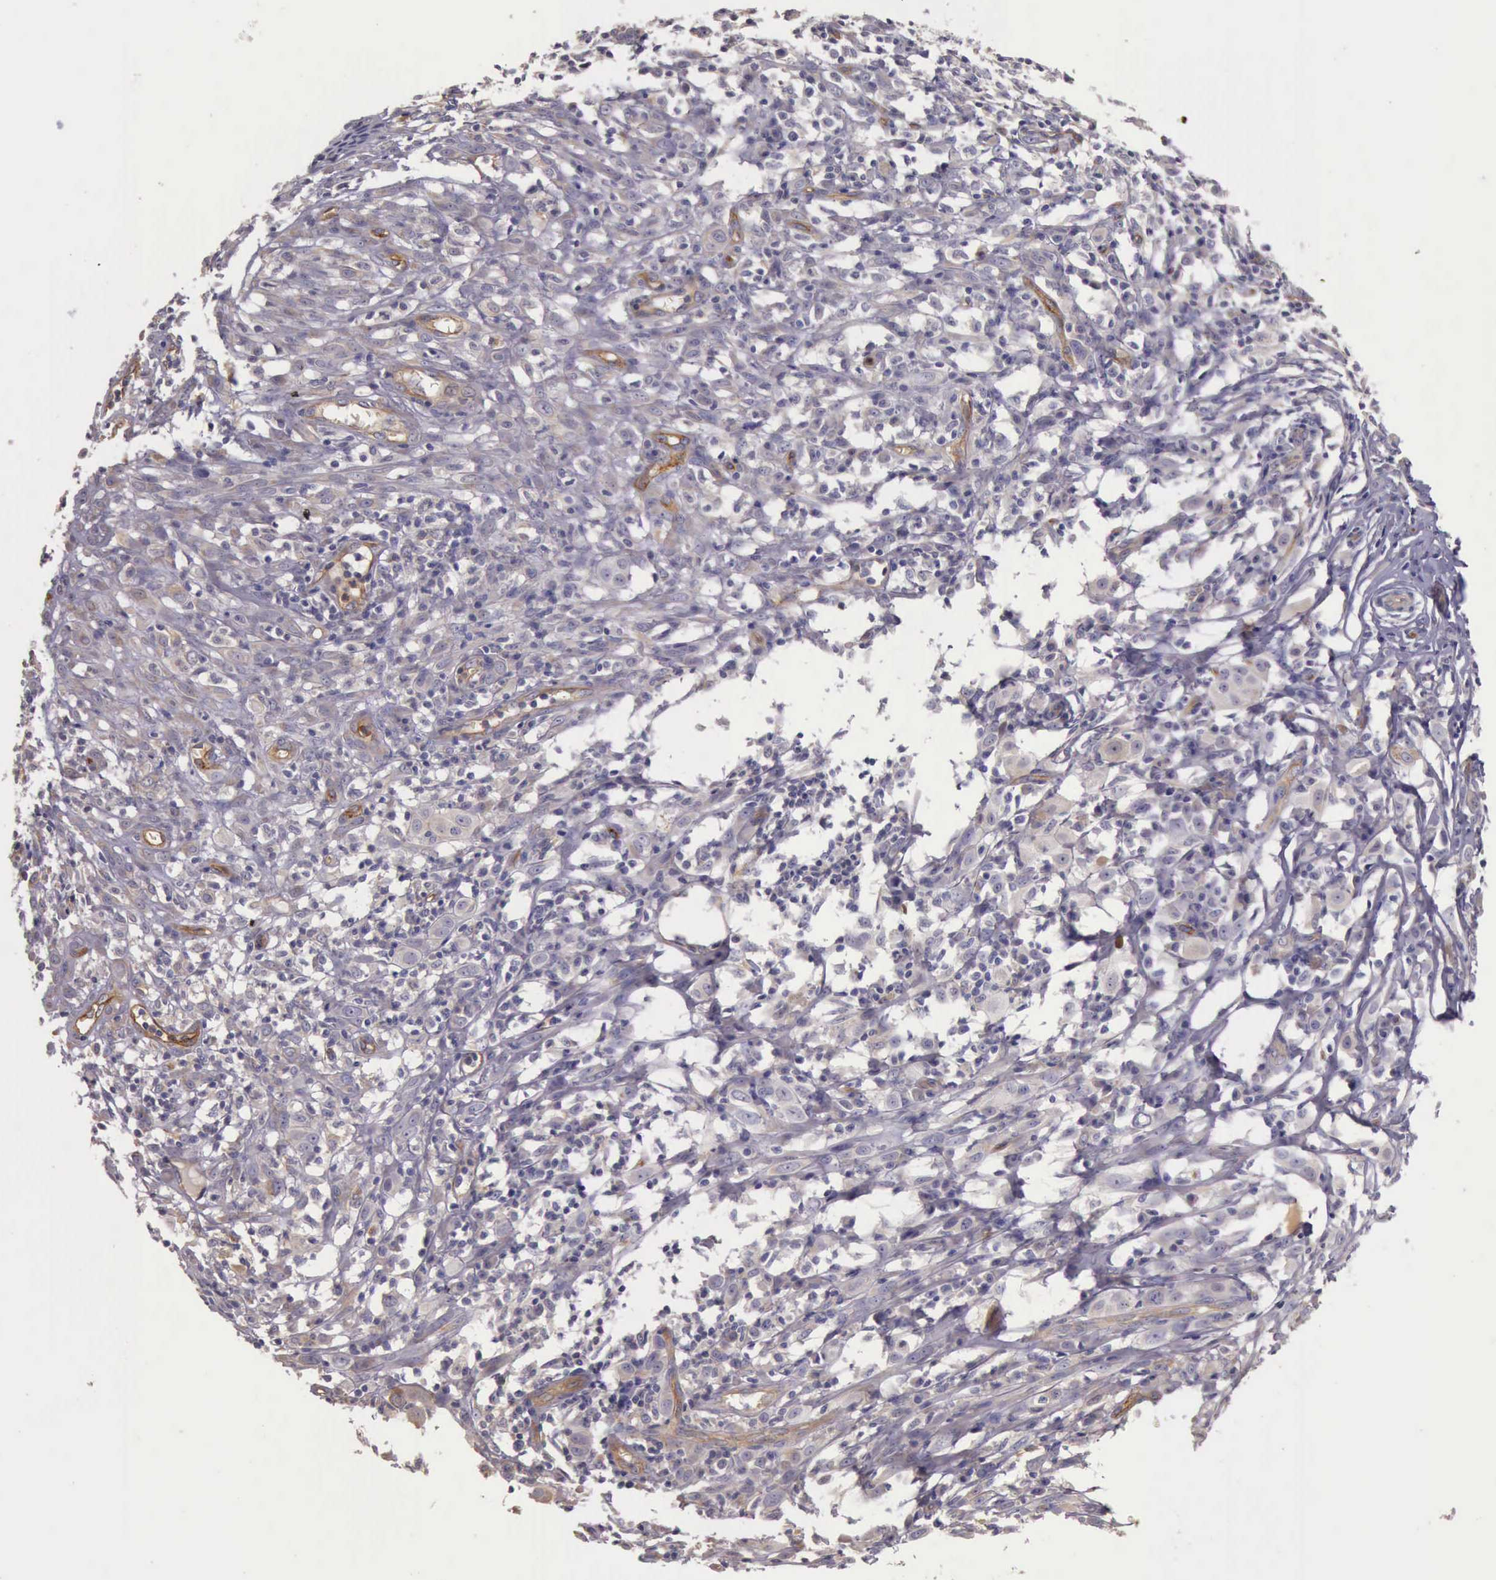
{"staining": {"intensity": "moderate", "quantity": "25%-75%", "location": "cytoplasmic/membranous"}, "tissue": "melanoma", "cell_type": "Tumor cells", "image_type": "cancer", "snomed": [{"axis": "morphology", "description": "Malignant melanoma, NOS"}, {"axis": "topography", "description": "Skin"}], "caption": "Protein staining demonstrates moderate cytoplasmic/membranous expression in about 25%-75% of tumor cells in melanoma.", "gene": "TCEANC", "patient": {"sex": "female", "age": 52}}